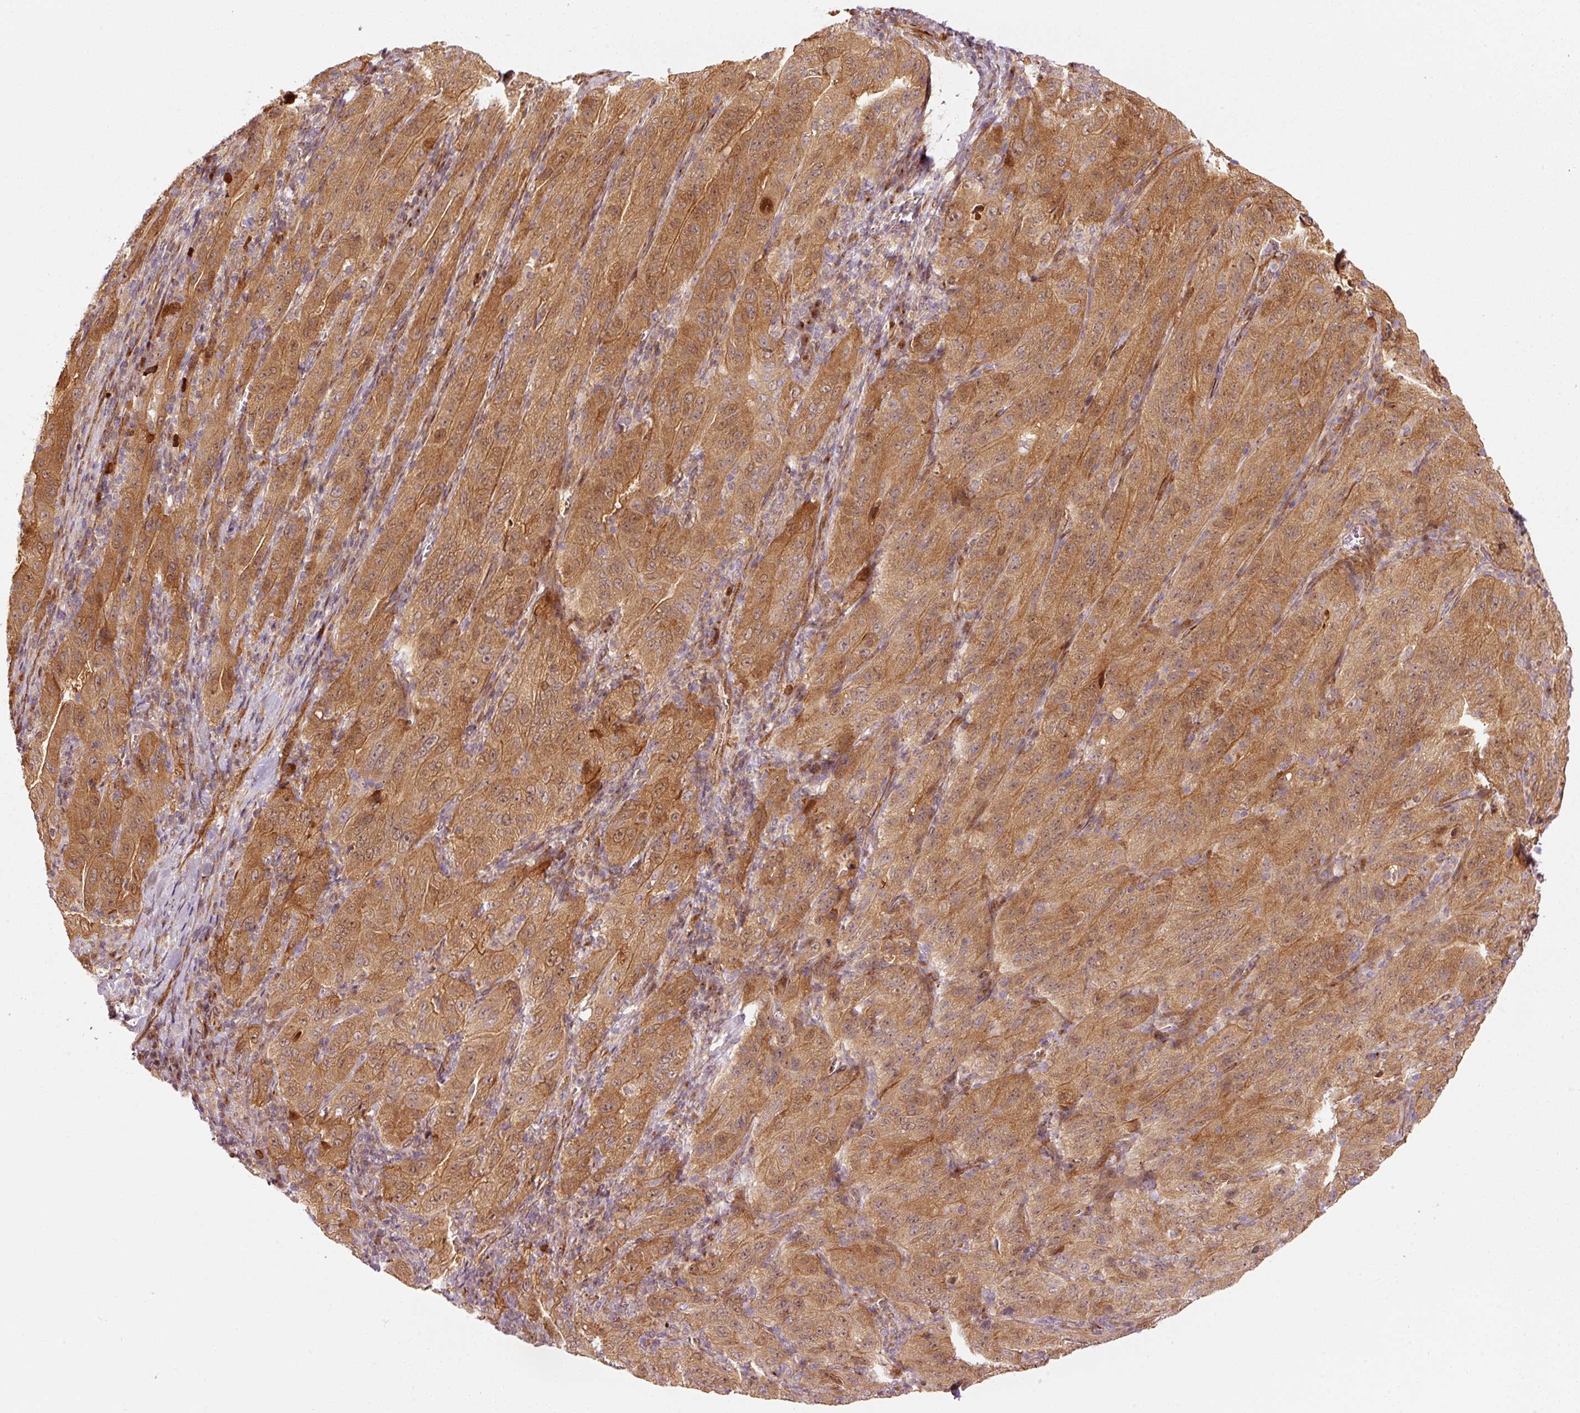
{"staining": {"intensity": "strong", "quantity": ">75%", "location": "cytoplasmic/membranous,nuclear"}, "tissue": "pancreatic cancer", "cell_type": "Tumor cells", "image_type": "cancer", "snomed": [{"axis": "morphology", "description": "Adenocarcinoma, NOS"}, {"axis": "topography", "description": "Pancreas"}], "caption": "Tumor cells demonstrate strong cytoplasmic/membranous and nuclear staining in approximately >75% of cells in pancreatic adenocarcinoma. (IHC, brightfield microscopy, high magnification).", "gene": "PPP1R14B", "patient": {"sex": "male", "age": 63}}